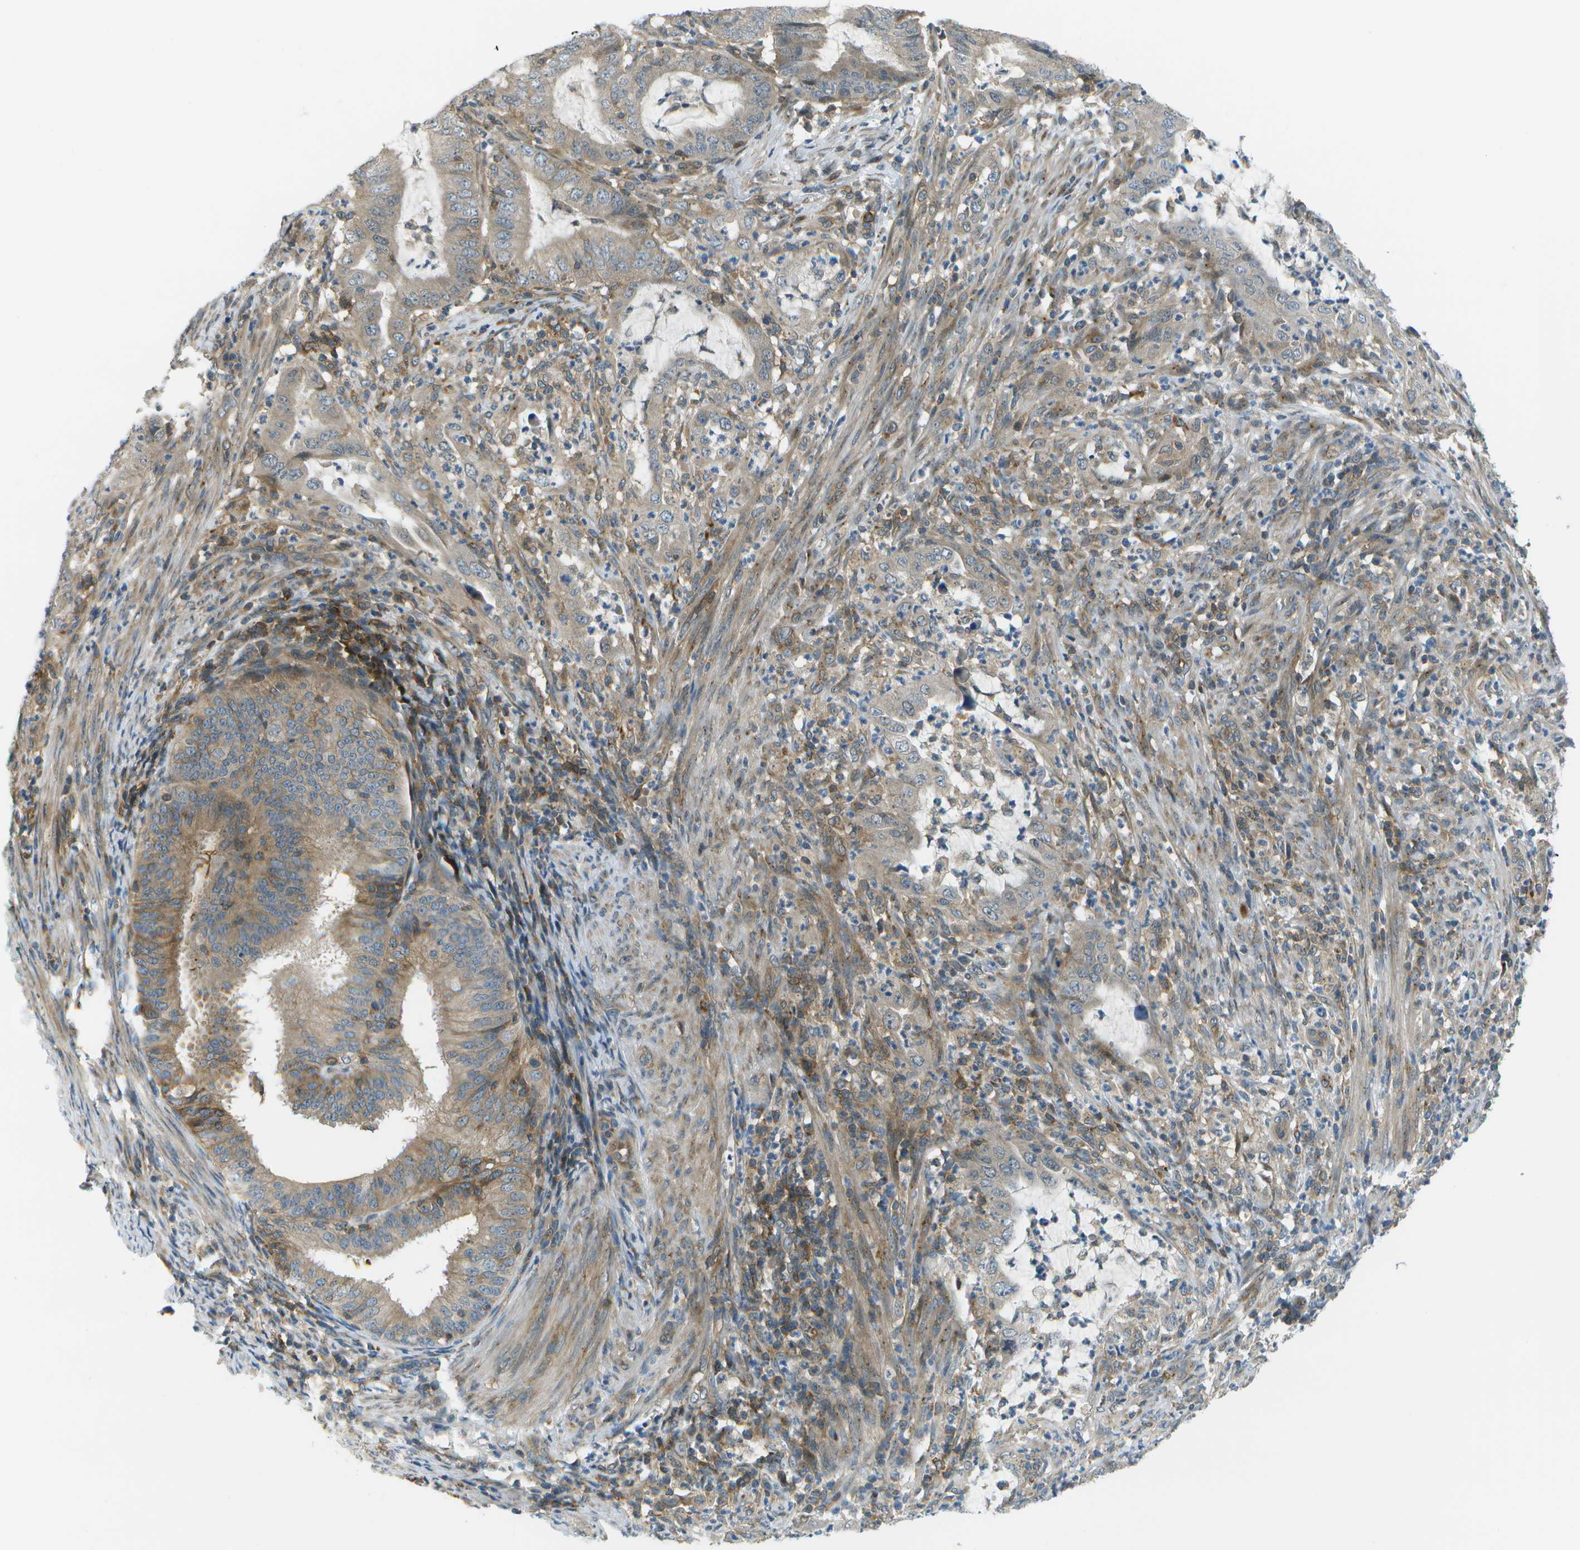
{"staining": {"intensity": "weak", "quantity": "25%-75%", "location": "cytoplasmic/membranous"}, "tissue": "endometrial cancer", "cell_type": "Tumor cells", "image_type": "cancer", "snomed": [{"axis": "morphology", "description": "Adenocarcinoma, NOS"}, {"axis": "topography", "description": "Endometrium"}], "caption": "This is a histology image of IHC staining of endometrial cancer (adenocarcinoma), which shows weak positivity in the cytoplasmic/membranous of tumor cells.", "gene": "CTIF", "patient": {"sex": "female", "age": 70}}